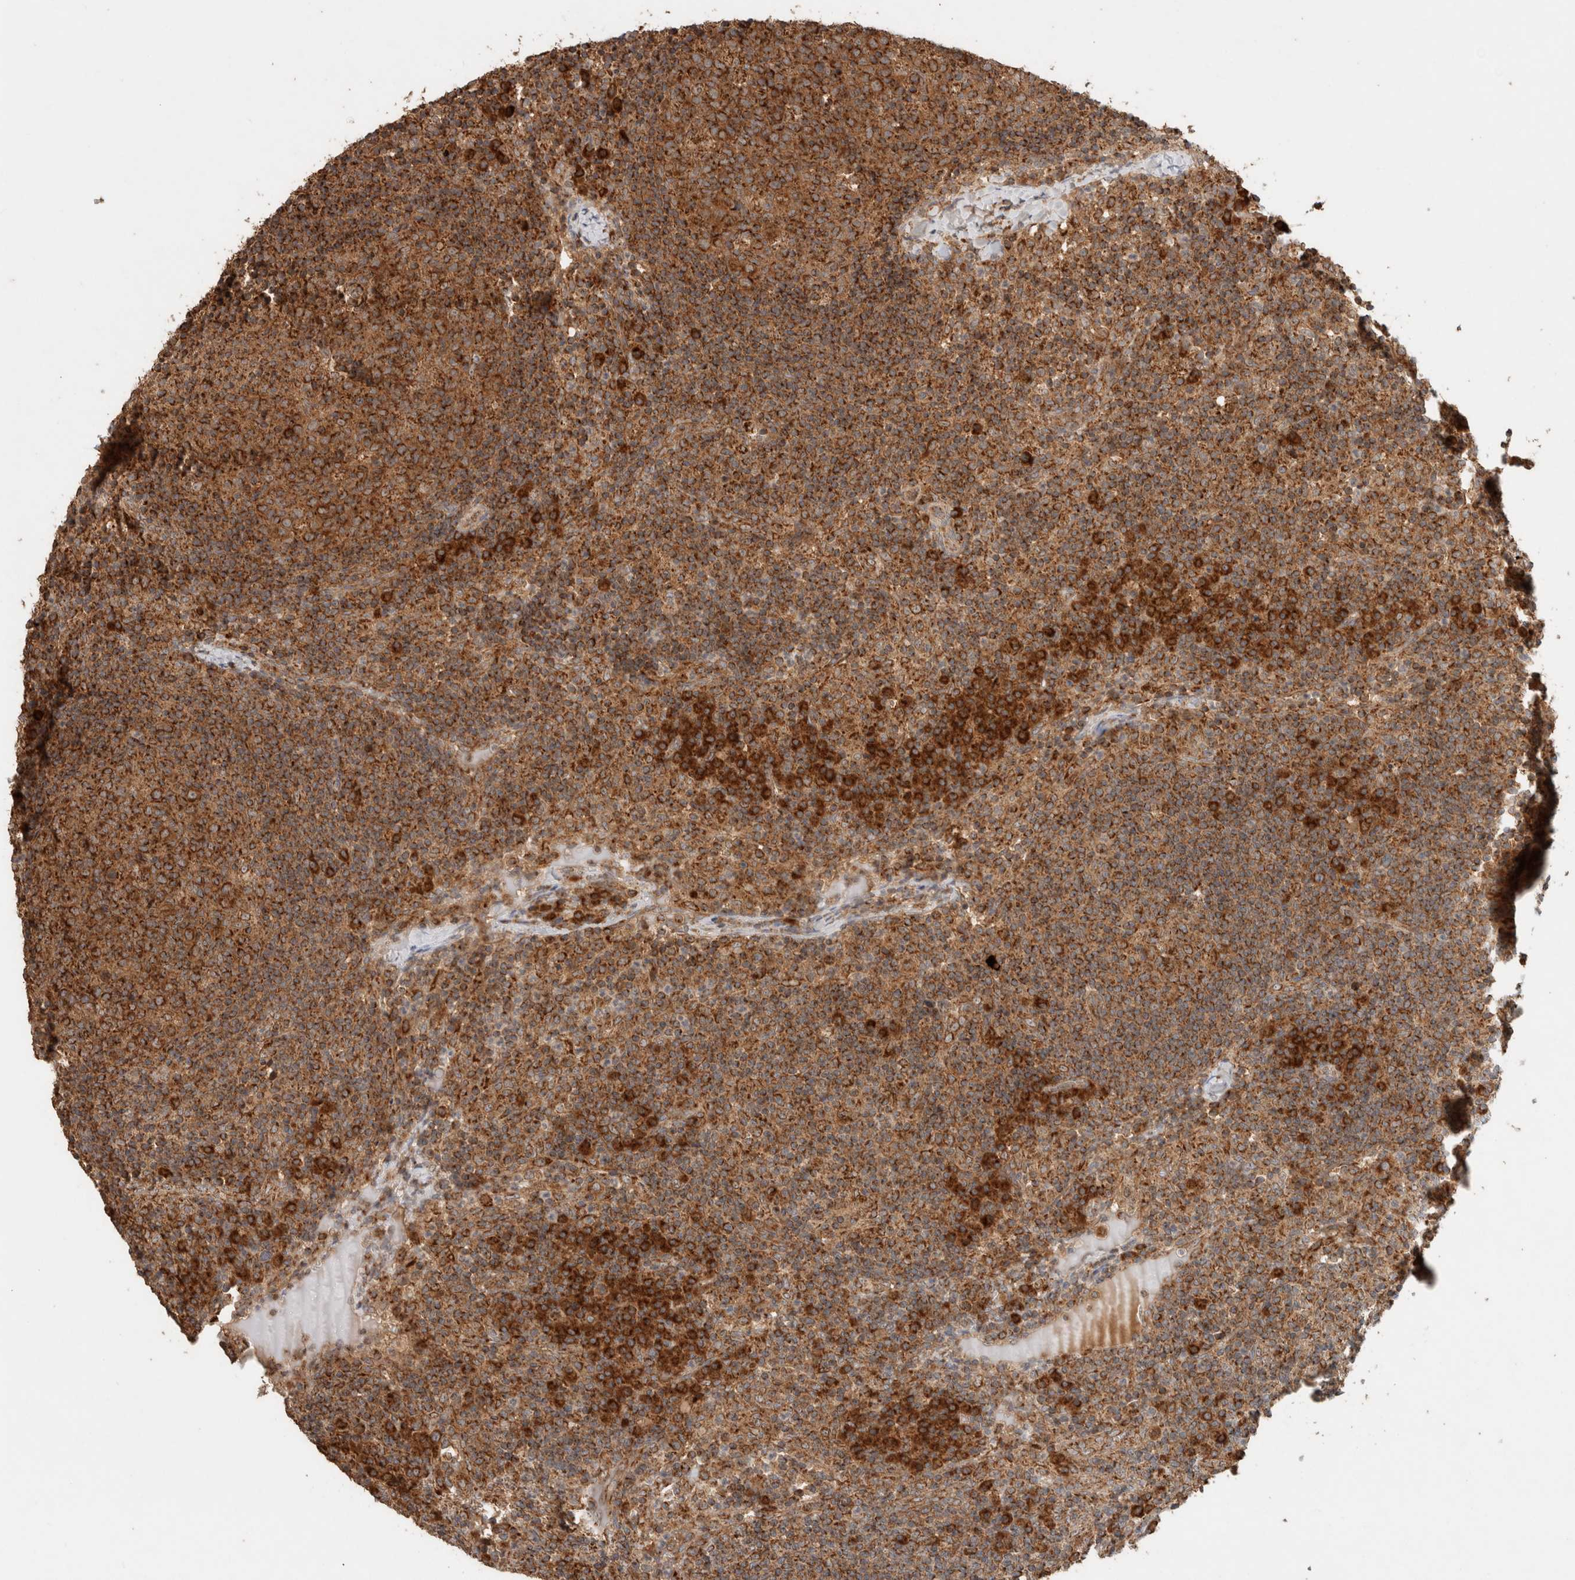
{"staining": {"intensity": "strong", "quantity": ">75%", "location": "cytoplasmic/membranous"}, "tissue": "lymph node", "cell_type": "Germinal center cells", "image_type": "normal", "snomed": [{"axis": "morphology", "description": "Normal tissue, NOS"}, {"axis": "morphology", "description": "Inflammation, NOS"}, {"axis": "topography", "description": "Lymph node"}], "caption": "IHC staining of benign lymph node, which exhibits high levels of strong cytoplasmic/membranous positivity in about >75% of germinal center cells indicating strong cytoplasmic/membranous protein positivity. The staining was performed using DAB (3,3'-diaminobenzidine) (brown) for protein detection and nuclei were counterstained in hematoxylin (blue).", "gene": "EIF2B3", "patient": {"sex": "male", "age": 55}}